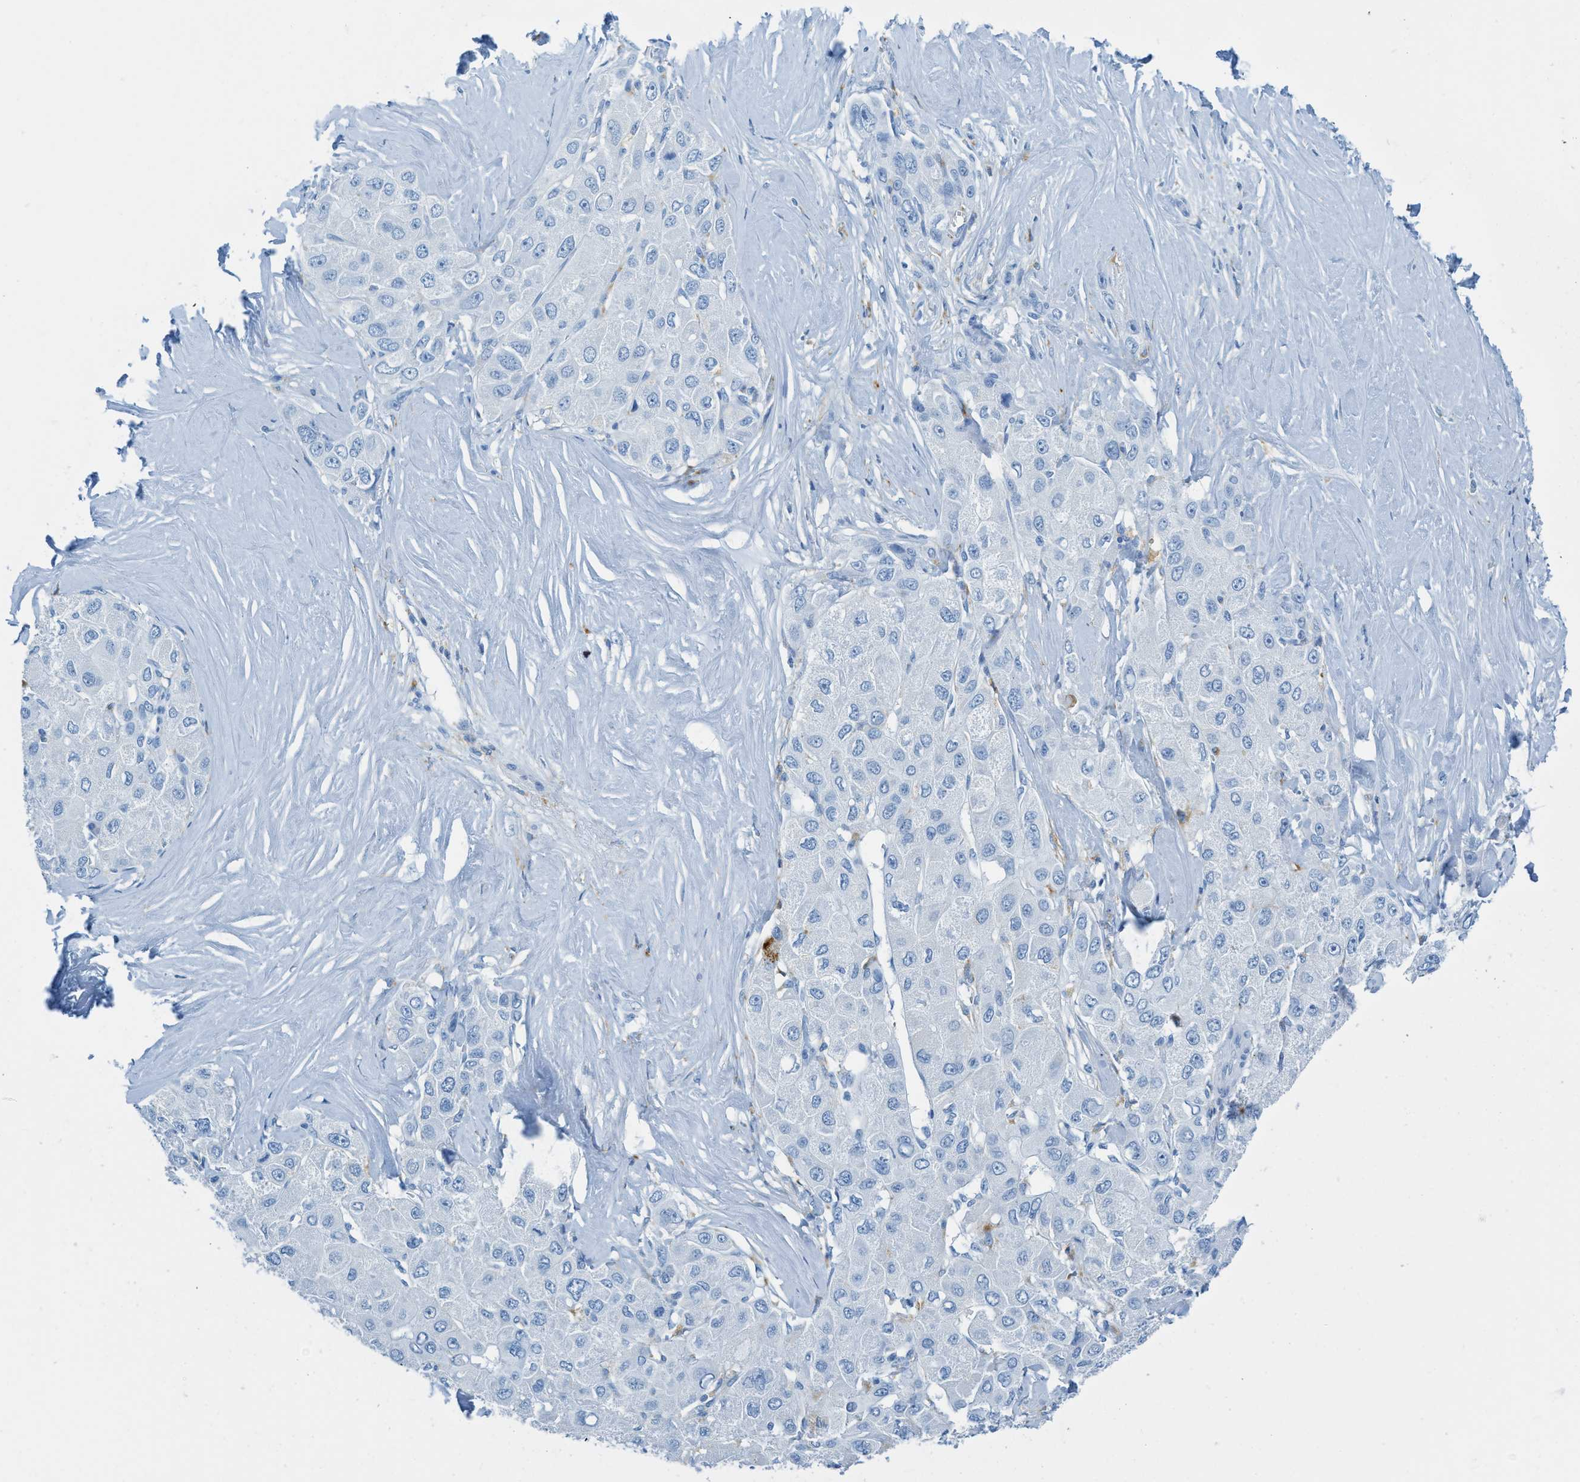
{"staining": {"intensity": "negative", "quantity": "none", "location": "none"}, "tissue": "liver cancer", "cell_type": "Tumor cells", "image_type": "cancer", "snomed": [{"axis": "morphology", "description": "Carcinoma, Hepatocellular, NOS"}, {"axis": "topography", "description": "Liver"}], "caption": "Tumor cells show no significant expression in liver cancer (hepatocellular carcinoma).", "gene": "C21orf62", "patient": {"sex": "male", "age": 80}}